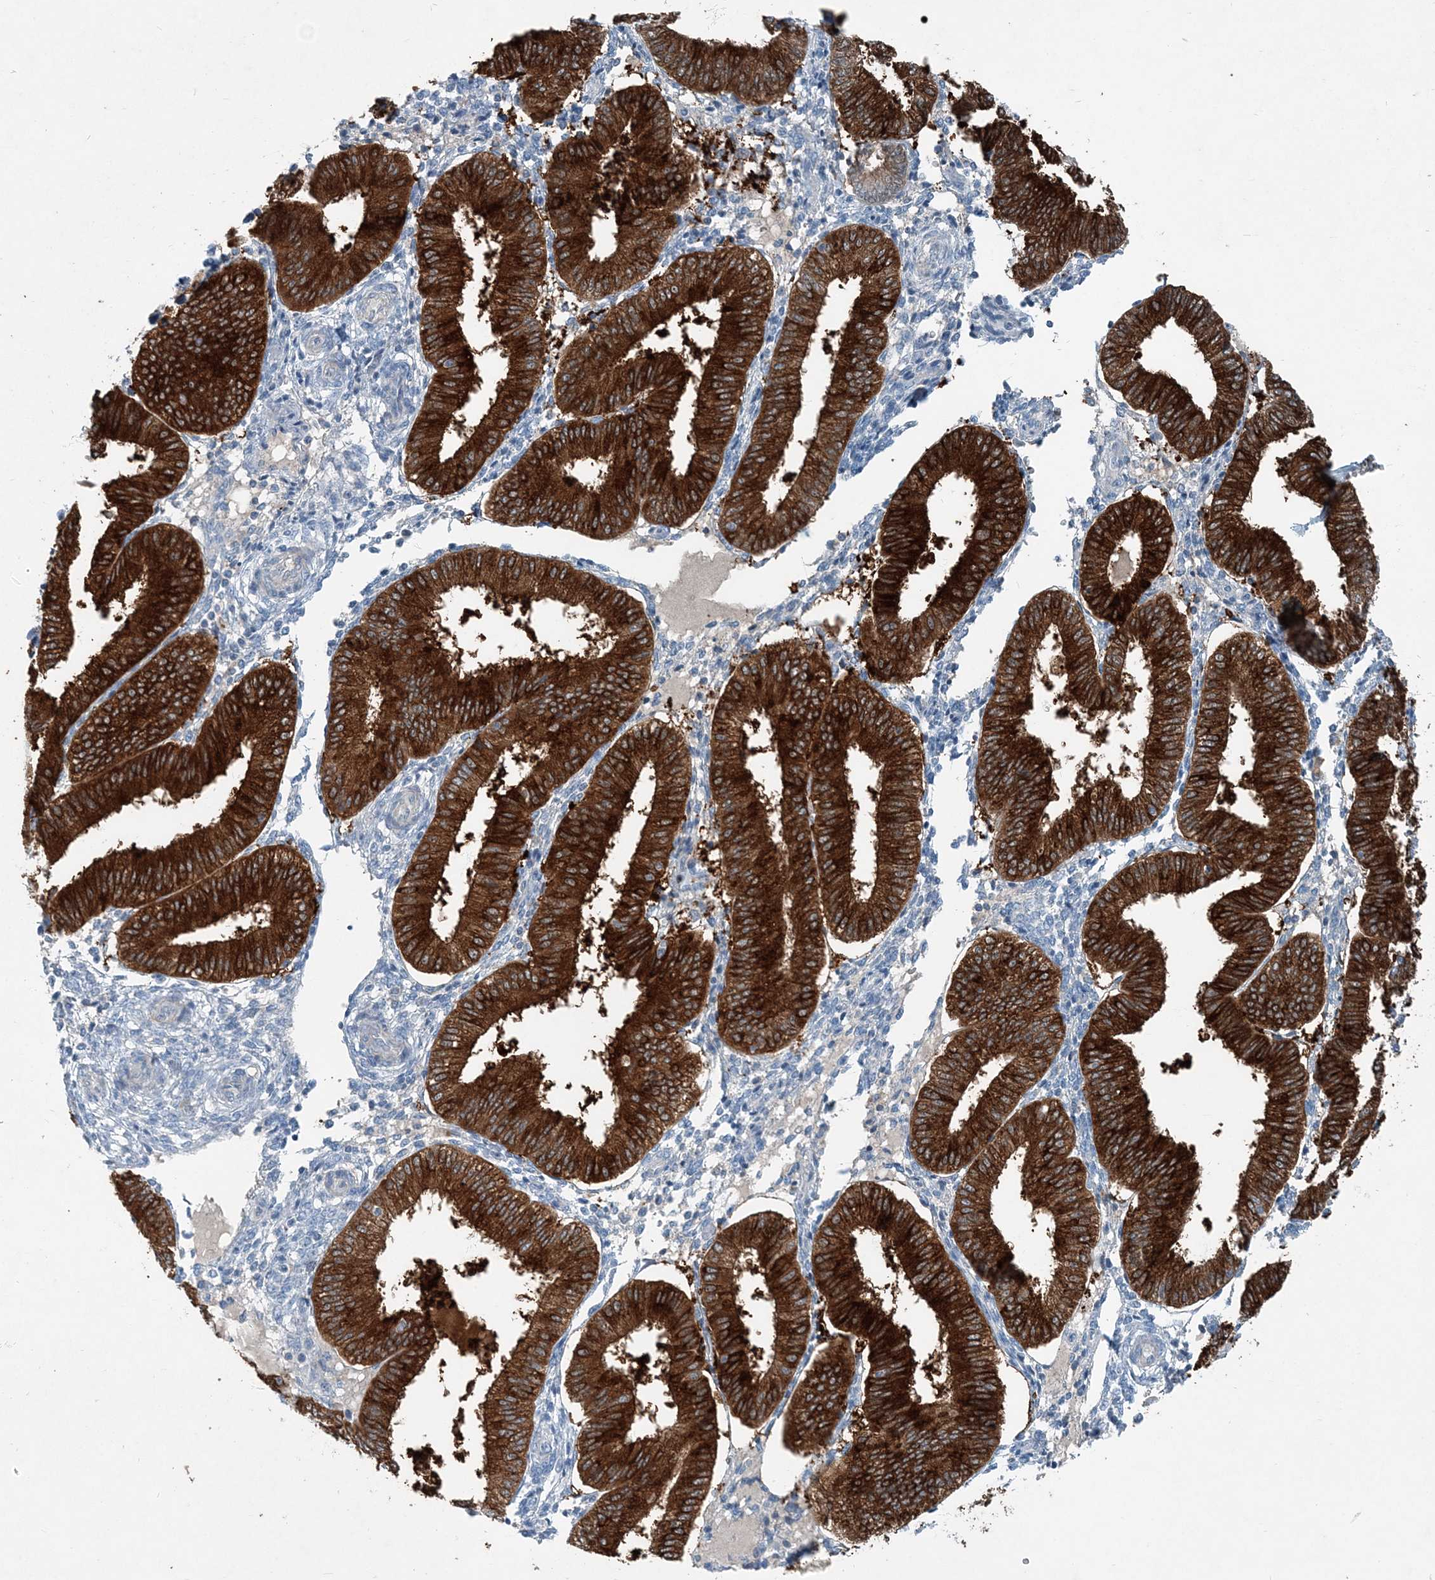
{"staining": {"intensity": "negative", "quantity": "none", "location": "none"}, "tissue": "endometrium", "cell_type": "Cells in endometrial stroma", "image_type": "normal", "snomed": [{"axis": "morphology", "description": "Normal tissue, NOS"}, {"axis": "topography", "description": "Endometrium"}], "caption": "Immunohistochemical staining of normal endometrium displays no significant staining in cells in endometrial stroma. Nuclei are stained in blue.", "gene": "ARMH1", "patient": {"sex": "female", "age": 39}}